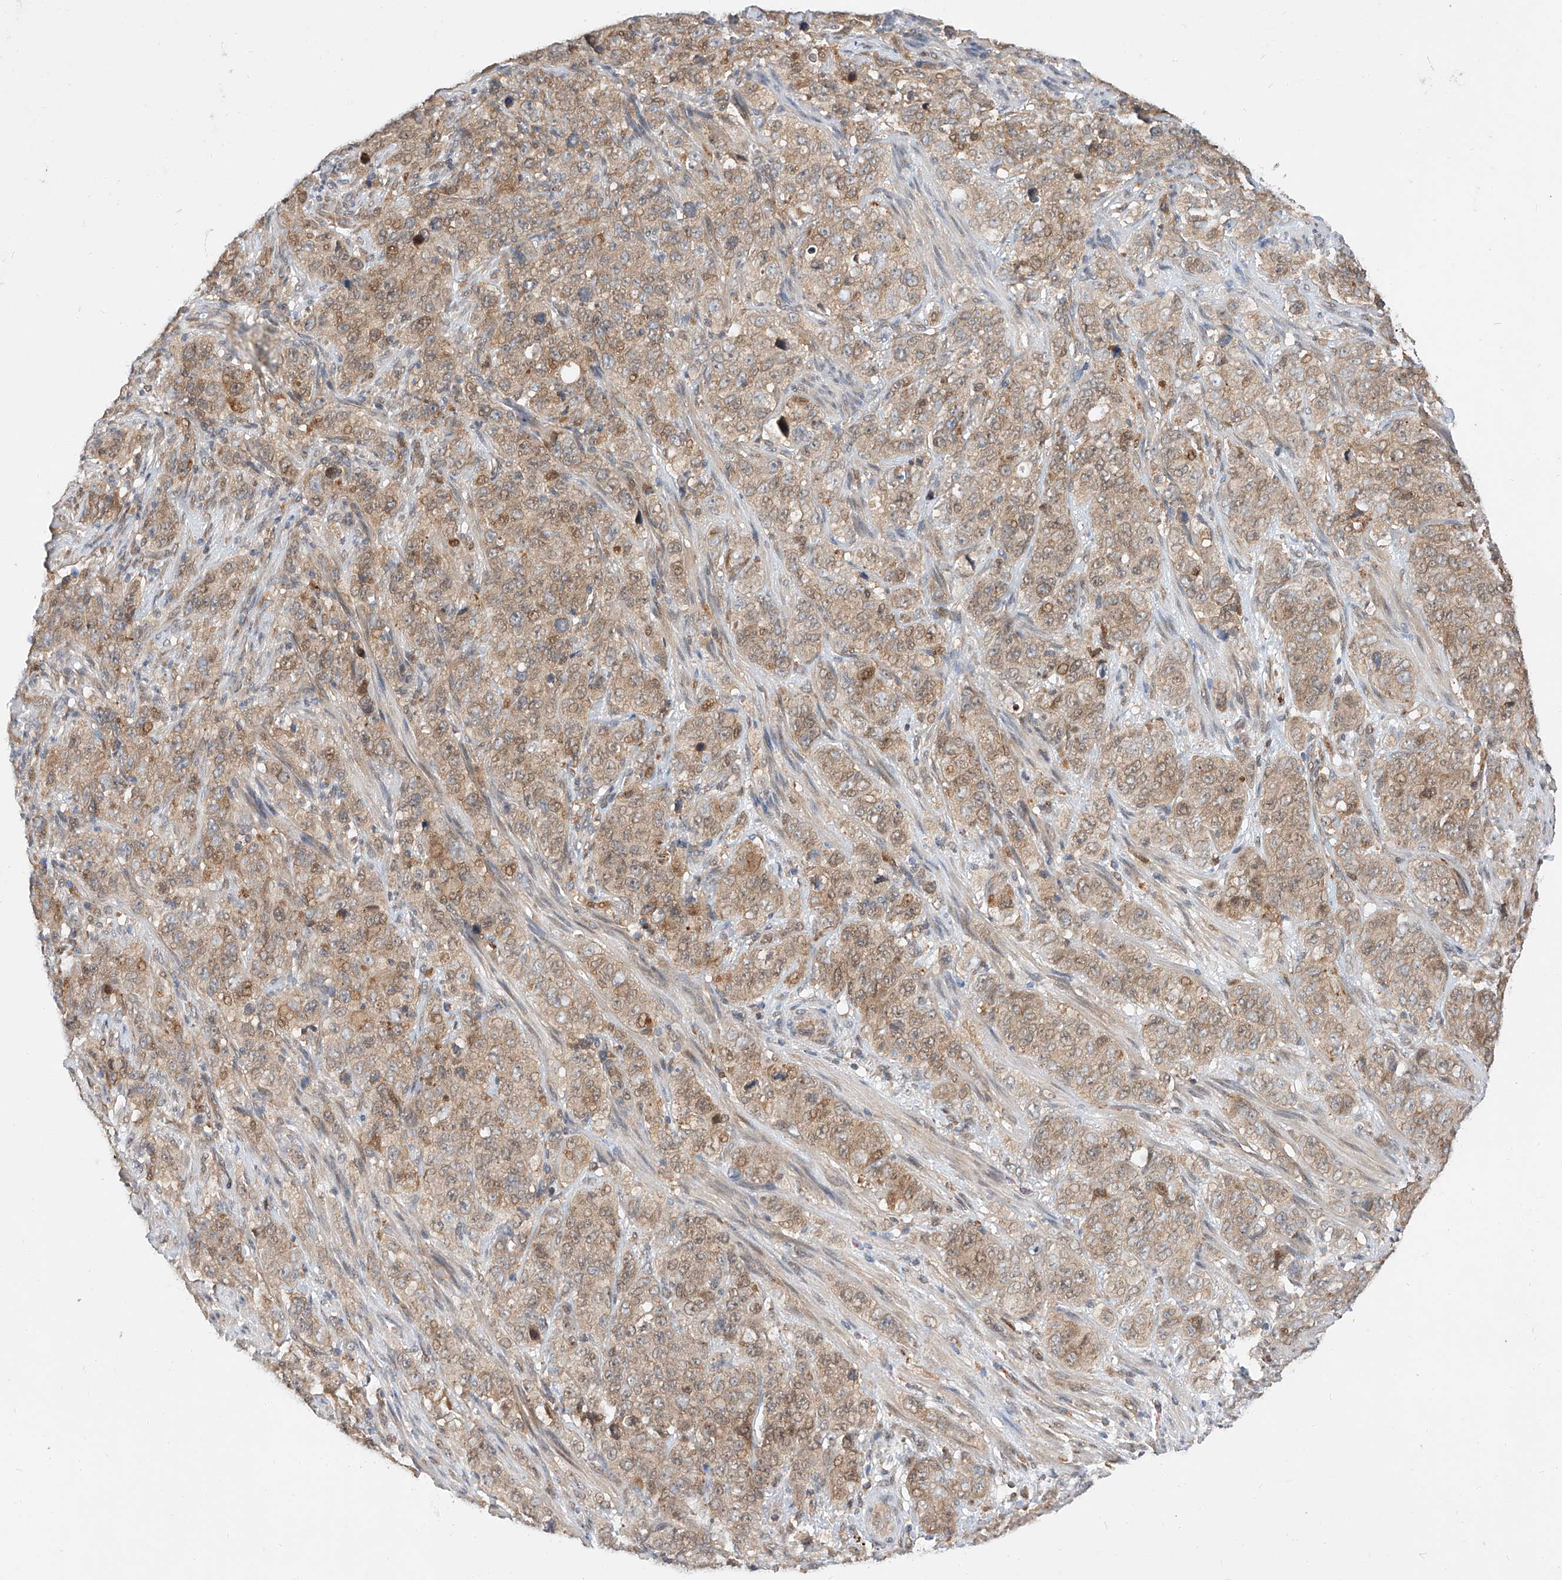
{"staining": {"intensity": "weak", "quantity": ">75%", "location": "cytoplasmic/membranous,nuclear"}, "tissue": "stomach cancer", "cell_type": "Tumor cells", "image_type": "cancer", "snomed": [{"axis": "morphology", "description": "Adenocarcinoma, NOS"}, {"axis": "topography", "description": "Stomach"}], "caption": "Weak cytoplasmic/membranous and nuclear staining is present in approximately >75% of tumor cells in adenocarcinoma (stomach).", "gene": "DIRAS3", "patient": {"sex": "male", "age": 48}}